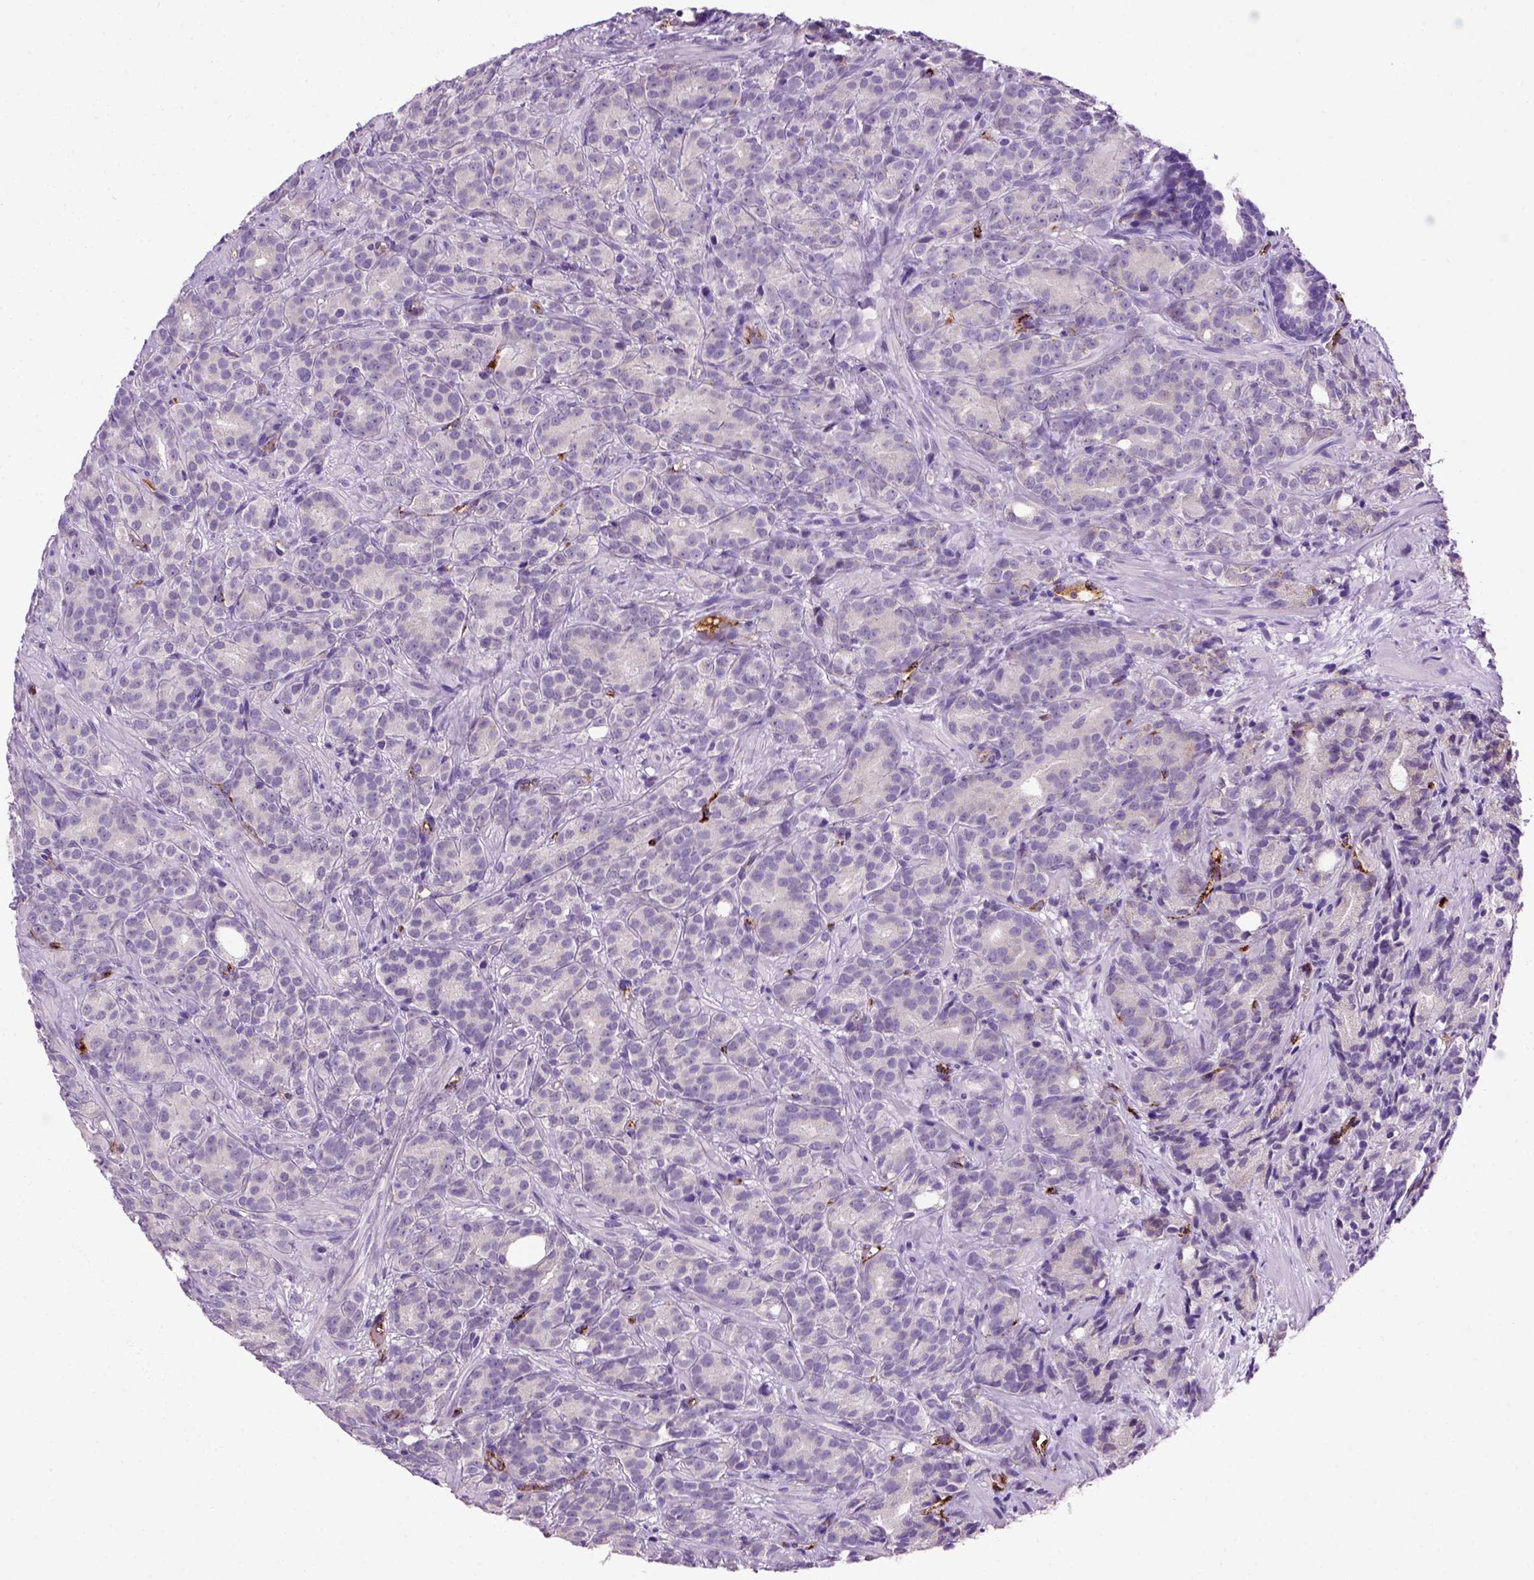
{"staining": {"intensity": "negative", "quantity": "none", "location": "none"}, "tissue": "prostate cancer", "cell_type": "Tumor cells", "image_type": "cancer", "snomed": [{"axis": "morphology", "description": "Adenocarcinoma, High grade"}, {"axis": "topography", "description": "Prostate"}], "caption": "A photomicrograph of human prostate cancer is negative for staining in tumor cells.", "gene": "VWF", "patient": {"sex": "male", "age": 90}}